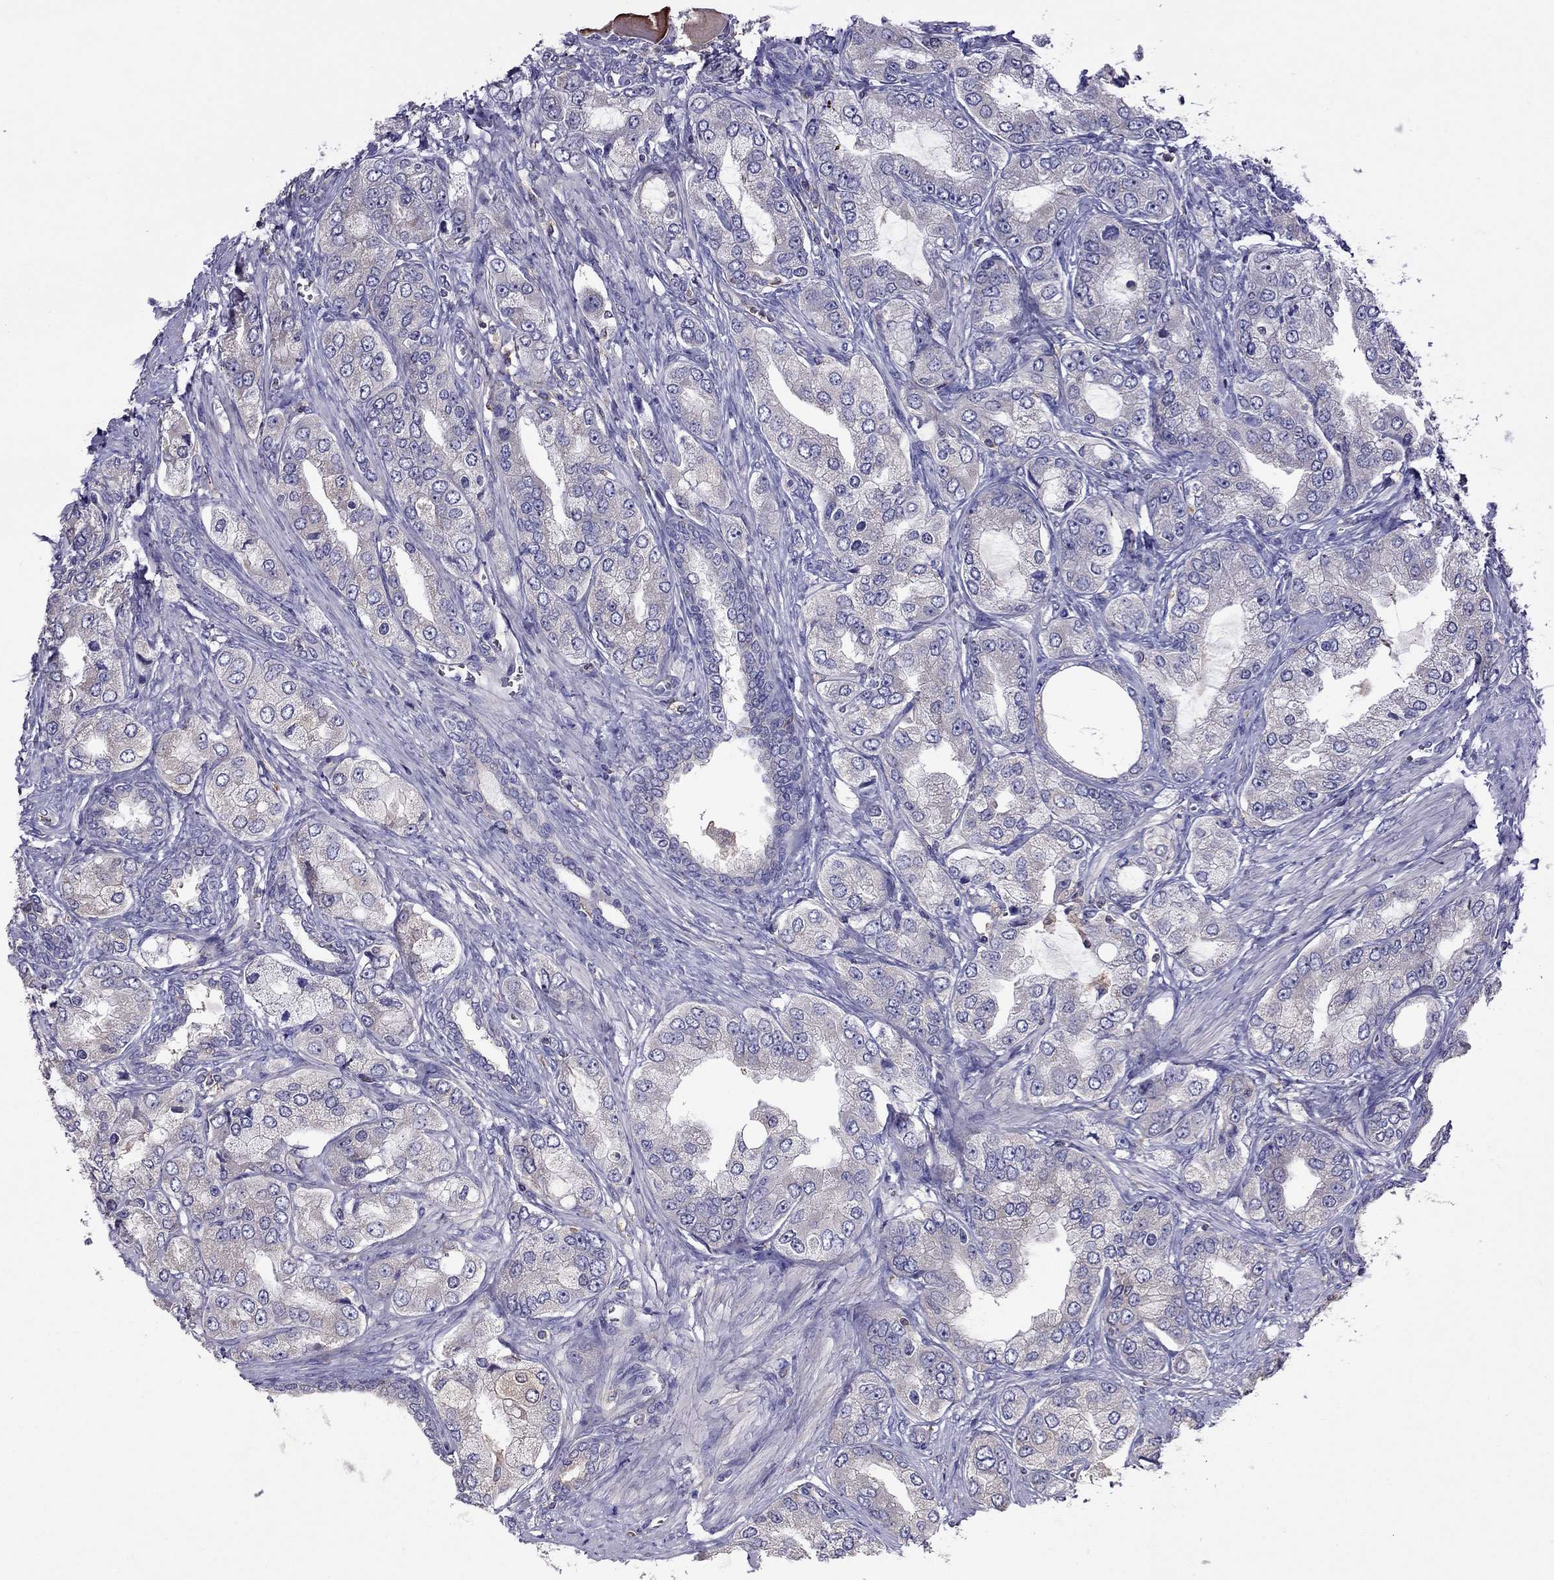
{"staining": {"intensity": "negative", "quantity": "none", "location": "none"}, "tissue": "prostate cancer", "cell_type": "Tumor cells", "image_type": "cancer", "snomed": [{"axis": "morphology", "description": "Adenocarcinoma, Low grade"}, {"axis": "topography", "description": "Prostate"}], "caption": "High power microscopy micrograph of an immunohistochemistry (IHC) photomicrograph of prostate cancer, revealing no significant positivity in tumor cells. (Immunohistochemistry, brightfield microscopy, high magnification).", "gene": "TEX22", "patient": {"sex": "male", "age": 69}}